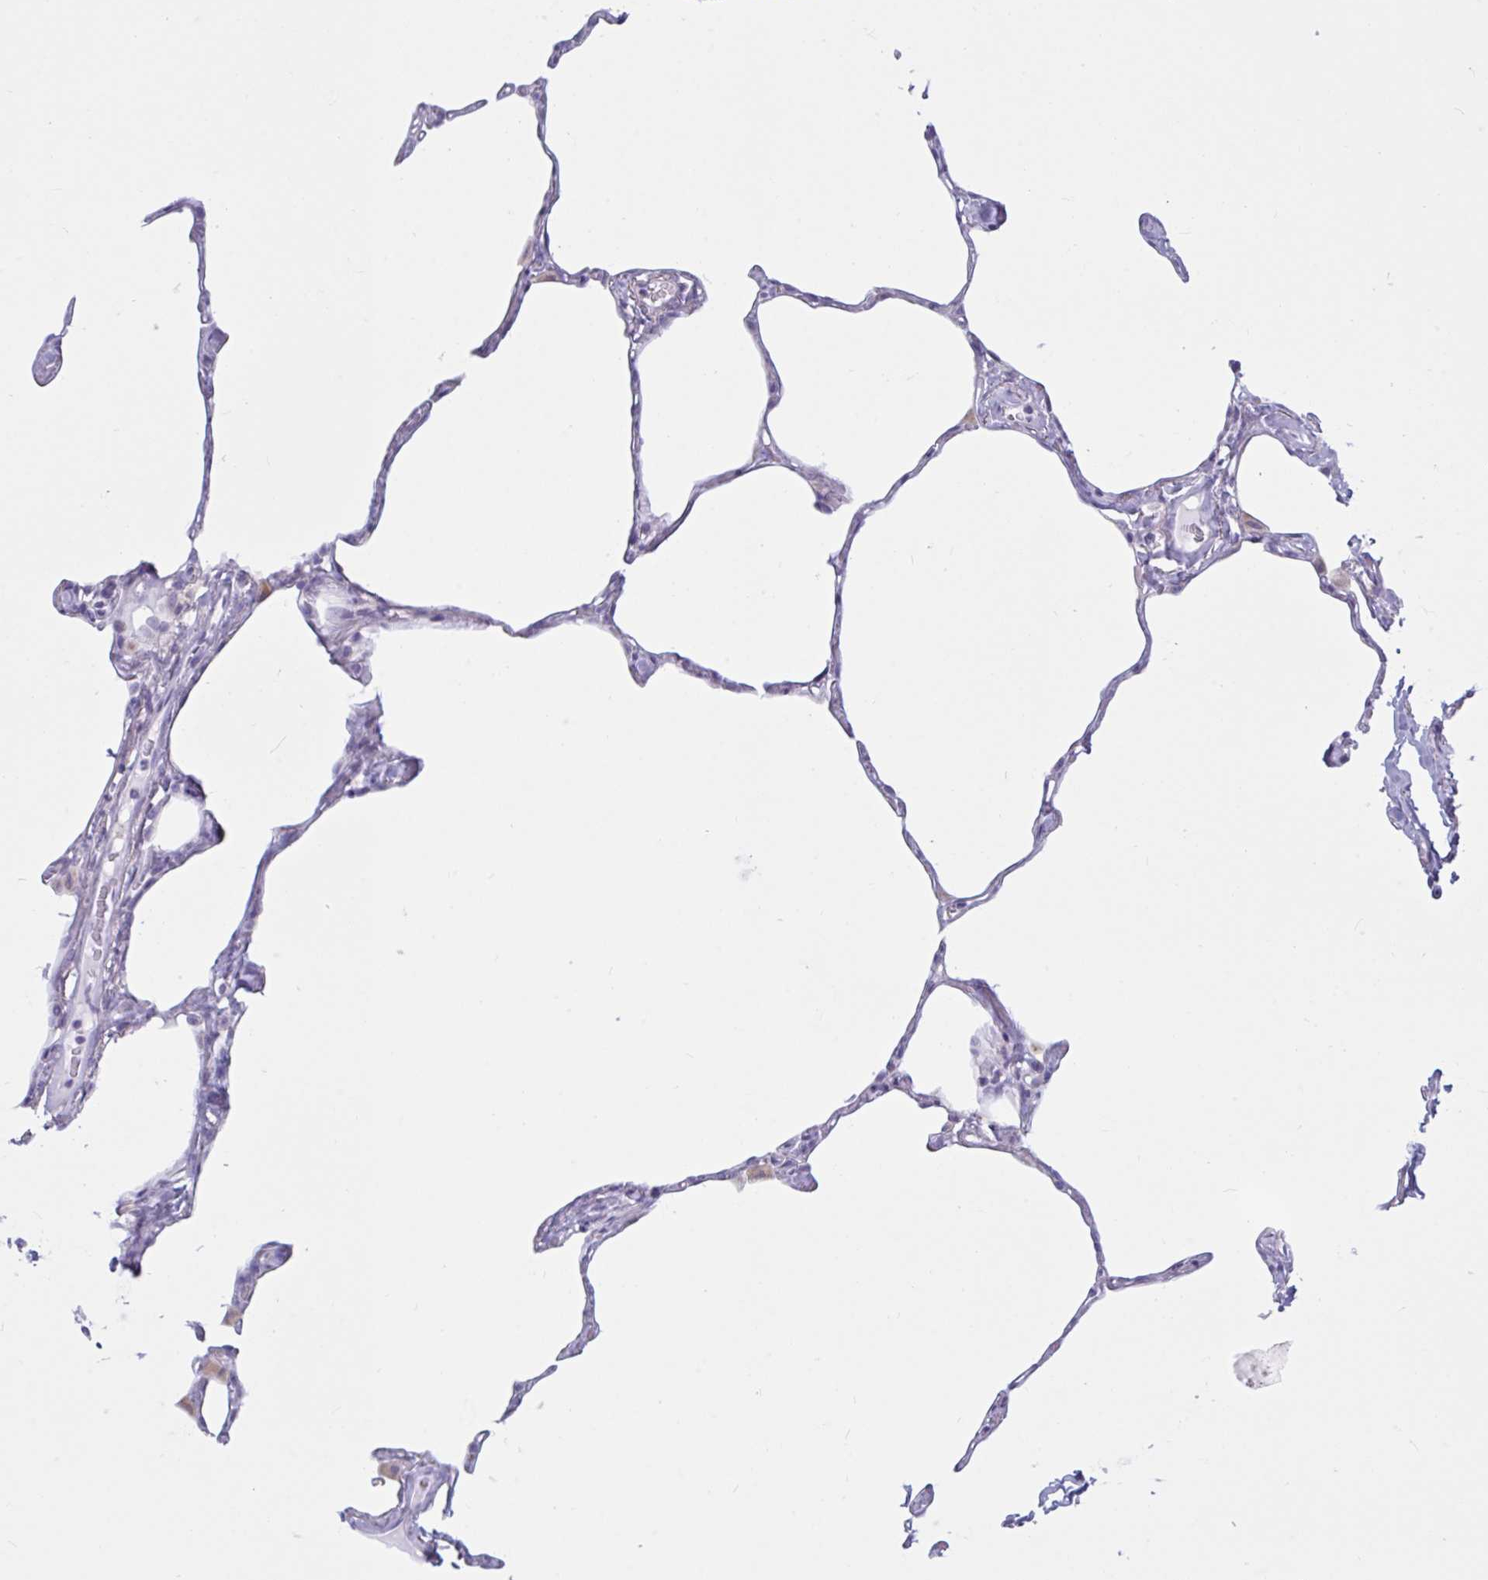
{"staining": {"intensity": "negative", "quantity": "none", "location": "none"}, "tissue": "lung", "cell_type": "Alveolar cells", "image_type": "normal", "snomed": [{"axis": "morphology", "description": "Normal tissue, NOS"}, {"axis": "topography", "description": "Lung"}], "caption": "Alveolar cells show no significant protein positivity in normal lung. (Stains: DAB immunohistochemistry with hematoxylin counter stain, Microscopy: brightfield microscopy at high magnification).", "gene": "ATG9A", "patient": {"sex": "male", "age": 65}}